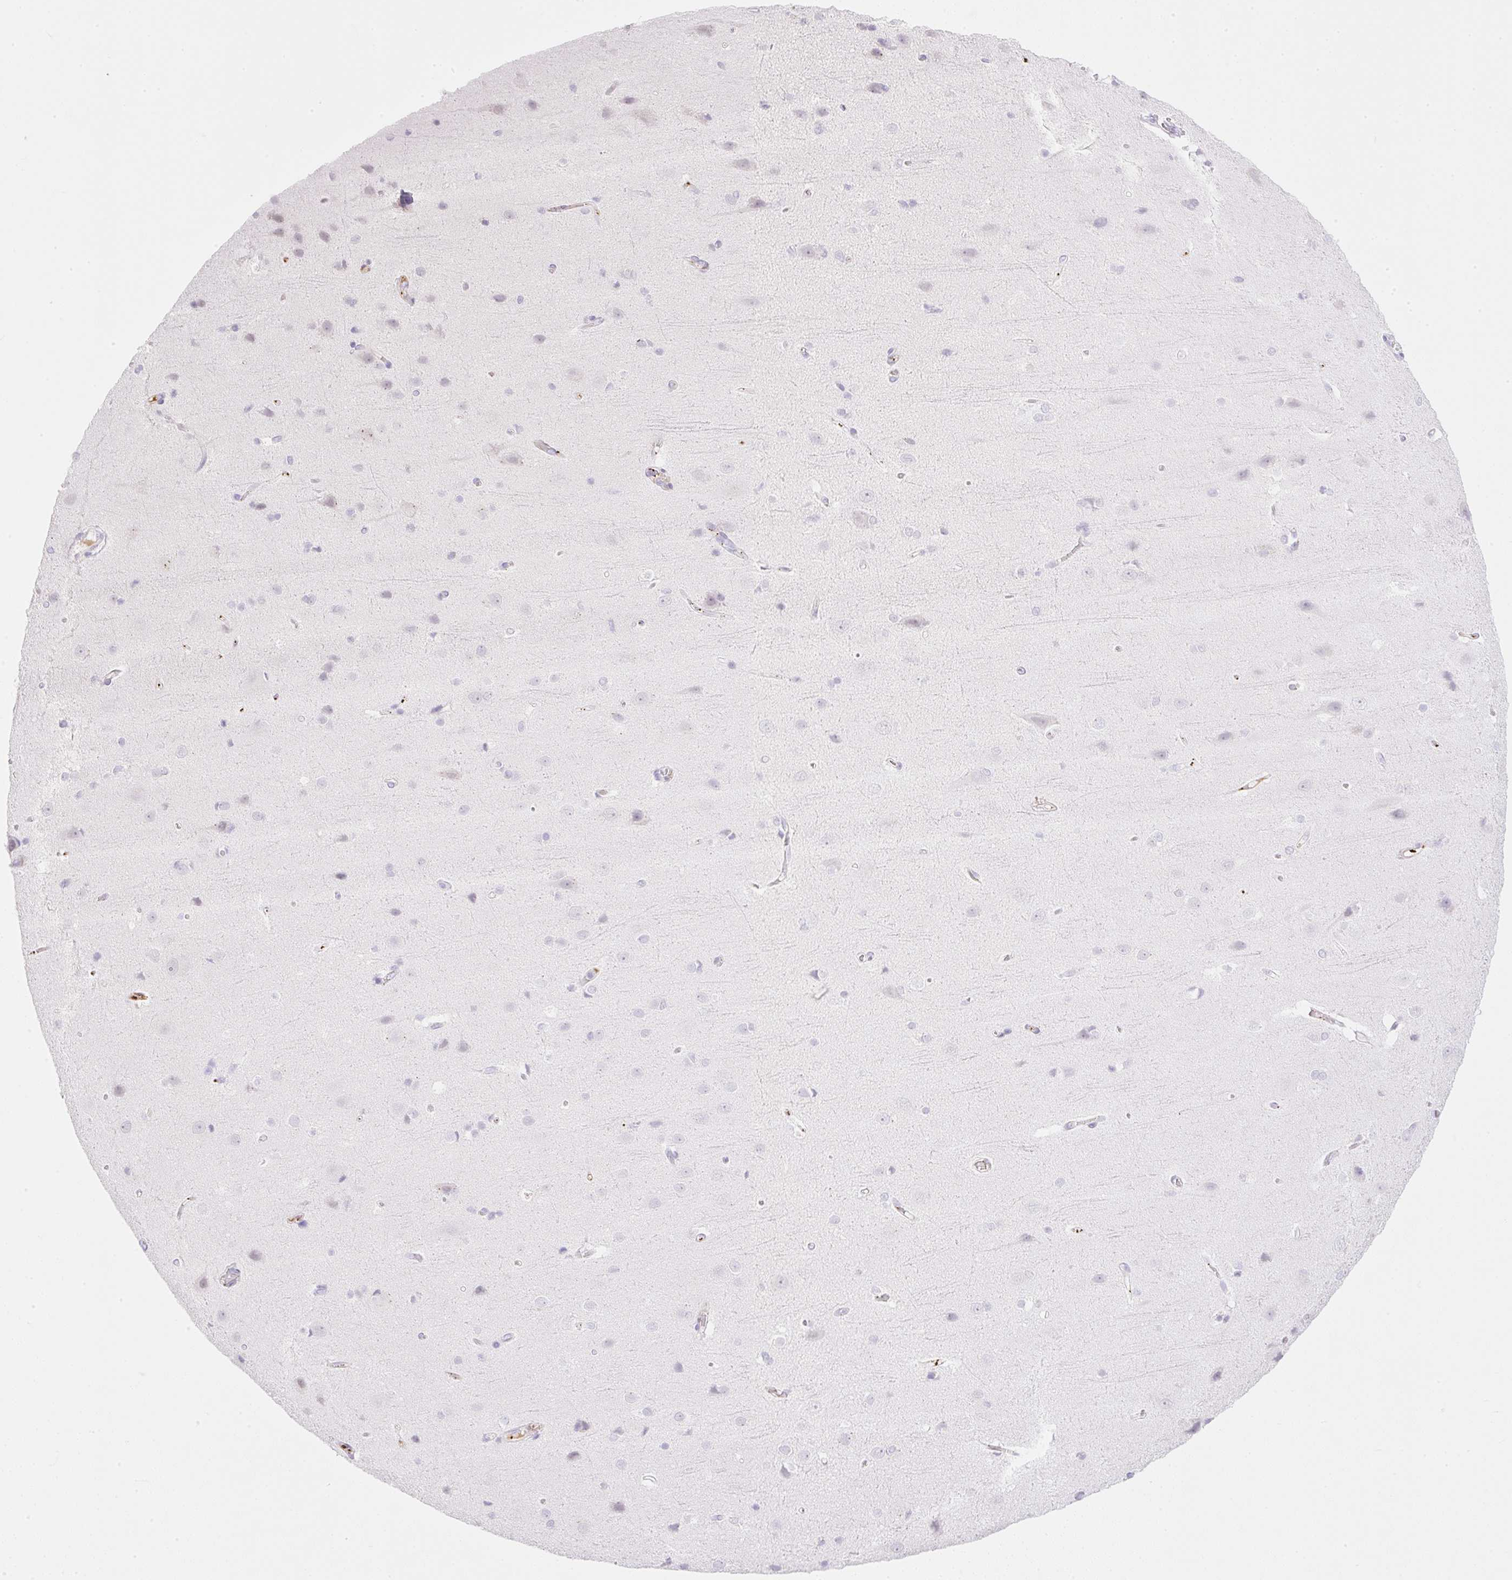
{"staining": {"intensity": "negative", "quantity": "none", "location": "none"}, "tissue": "cerebral cortex", "cell_type": "Endothelial cells", "image_type": "normal", "snomed": [{"axis": "morphology", "description": "Normal tissue, NOS"}, {"axis": "topography", "description": "Cerebral cortex"}], "caption": "DAB (3,3'-diaminobenzidine) immunohistochemical staining of unremarkable cerebral cortex displays no significant staining in endothelial cells. Brightfield microscopy of immunohistochemistry stained with DAB (3,3'-diaminobenzidine) (brown) and hematoxylin (blue), captured at high magnification.", "gene": "CDX1", "patient": {"sex": "male", "age": 37}}